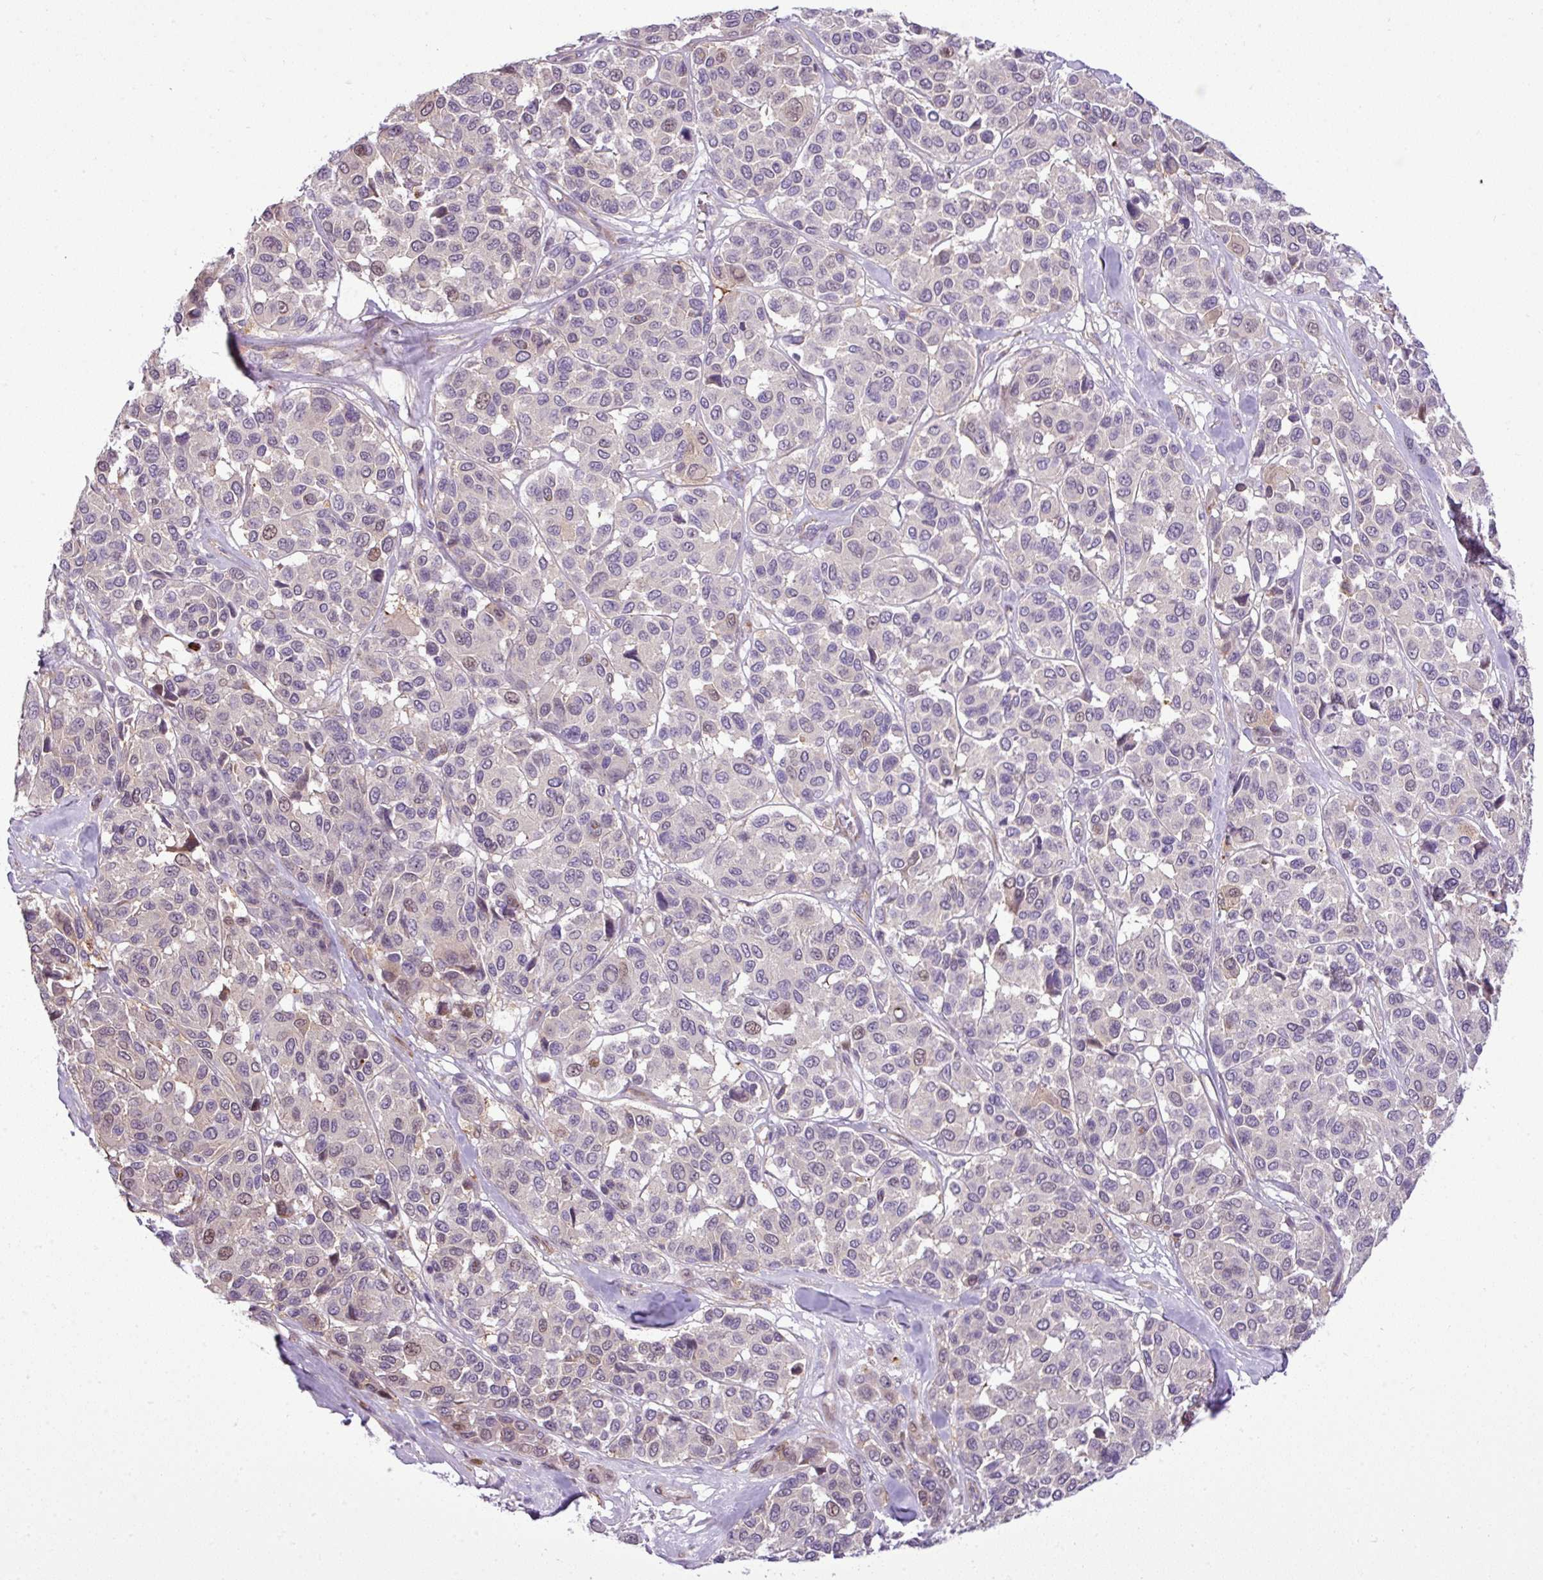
{"staining": {"intensity": "negative", "quantity": "none", "location": "none"}, "tissue": "melanoma", "cell_type": "Tumor cells", "image_type": "cancer", "snomed": [{"axis": "morphology", "description": "Malignant melanoma, NOS"}, {"axis": "topography", "description": "Skin"}], "caption": "High power microscopy micrograph of an IHC image of melanoma, revealing no significant expression in tumor cells. (Brightfield microscopy of DAB (3,3'-diaminobenzidine) IHC at high magnification).", "gene": "NBEAL2", "patient": {"sex": "female", "age": 66}}